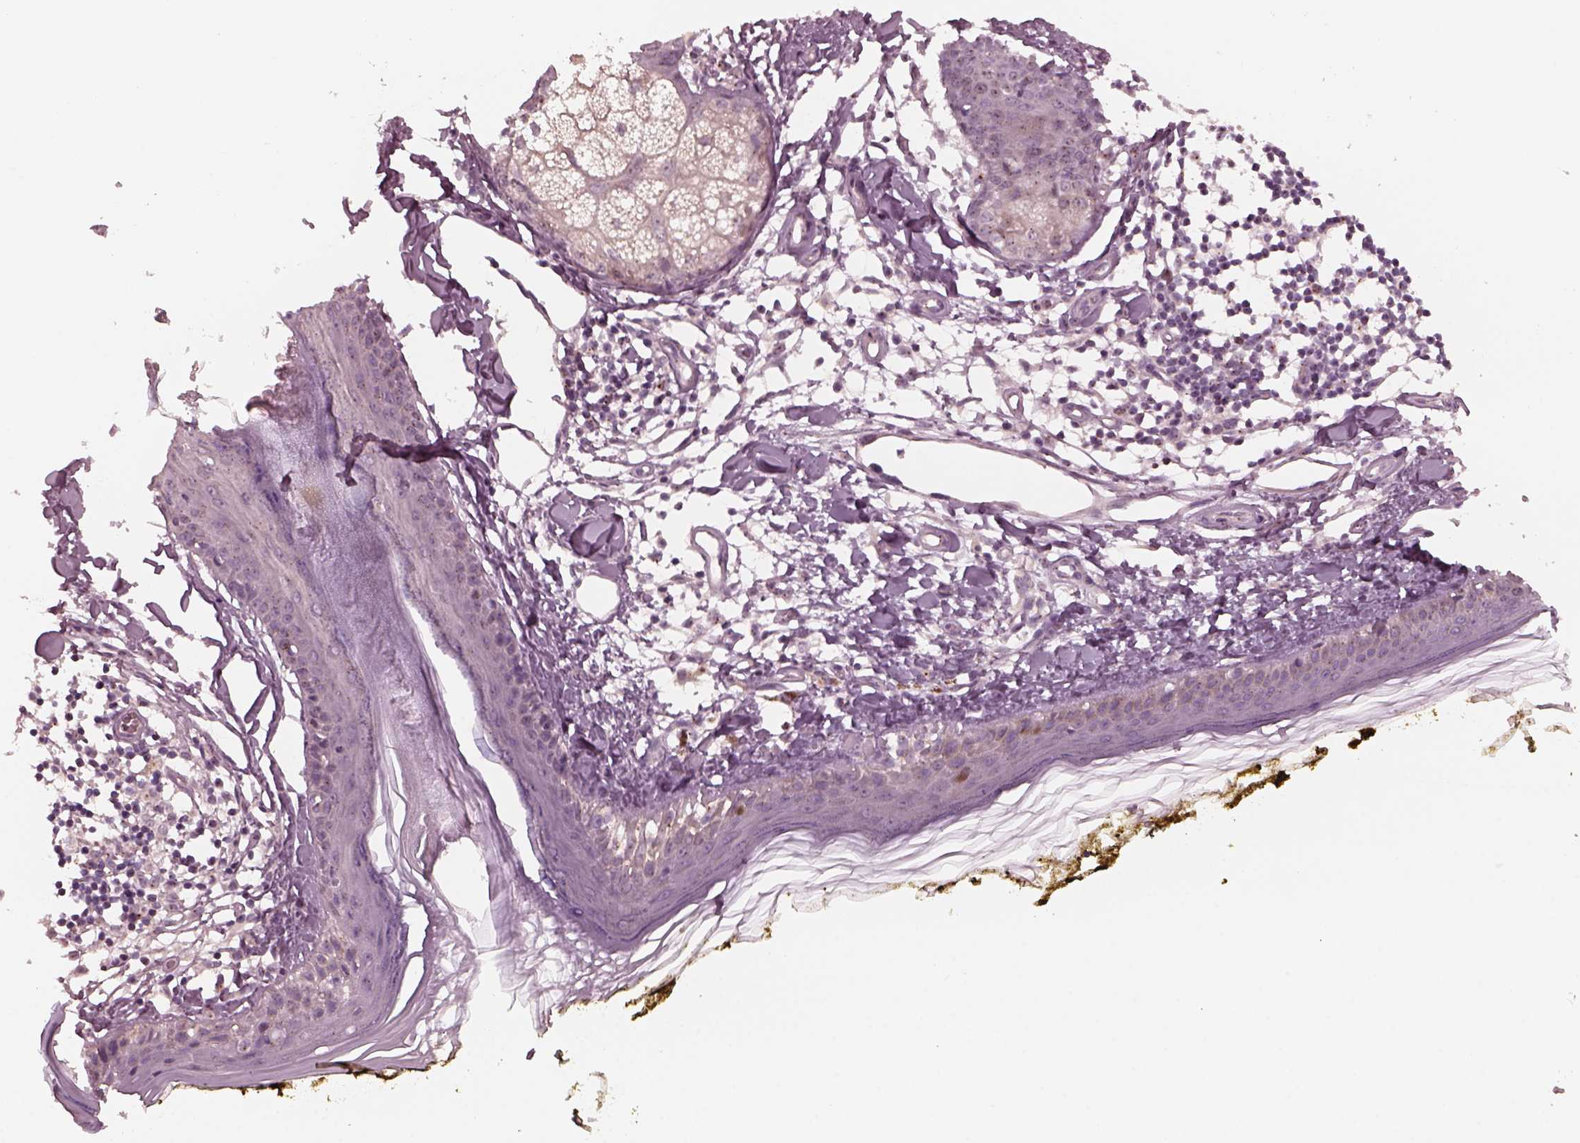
{"staining": {"intensity": "negative", "quantity": "none", "location": "none"}, "tissue": "skin", "cell_type": "Fibroblasts", "image_type": "normal", "snomed": [{"axis": "morphology", "description": "Normal tissue, NOS"}, {"axis": "topography", "description": "Skin"}], "caption": "A photomicrograph of skin stained for a protein displays no brown staining in fibroblasts.", "gene": "SAXO1", "patient": {"sex": "male", "age": 76}}